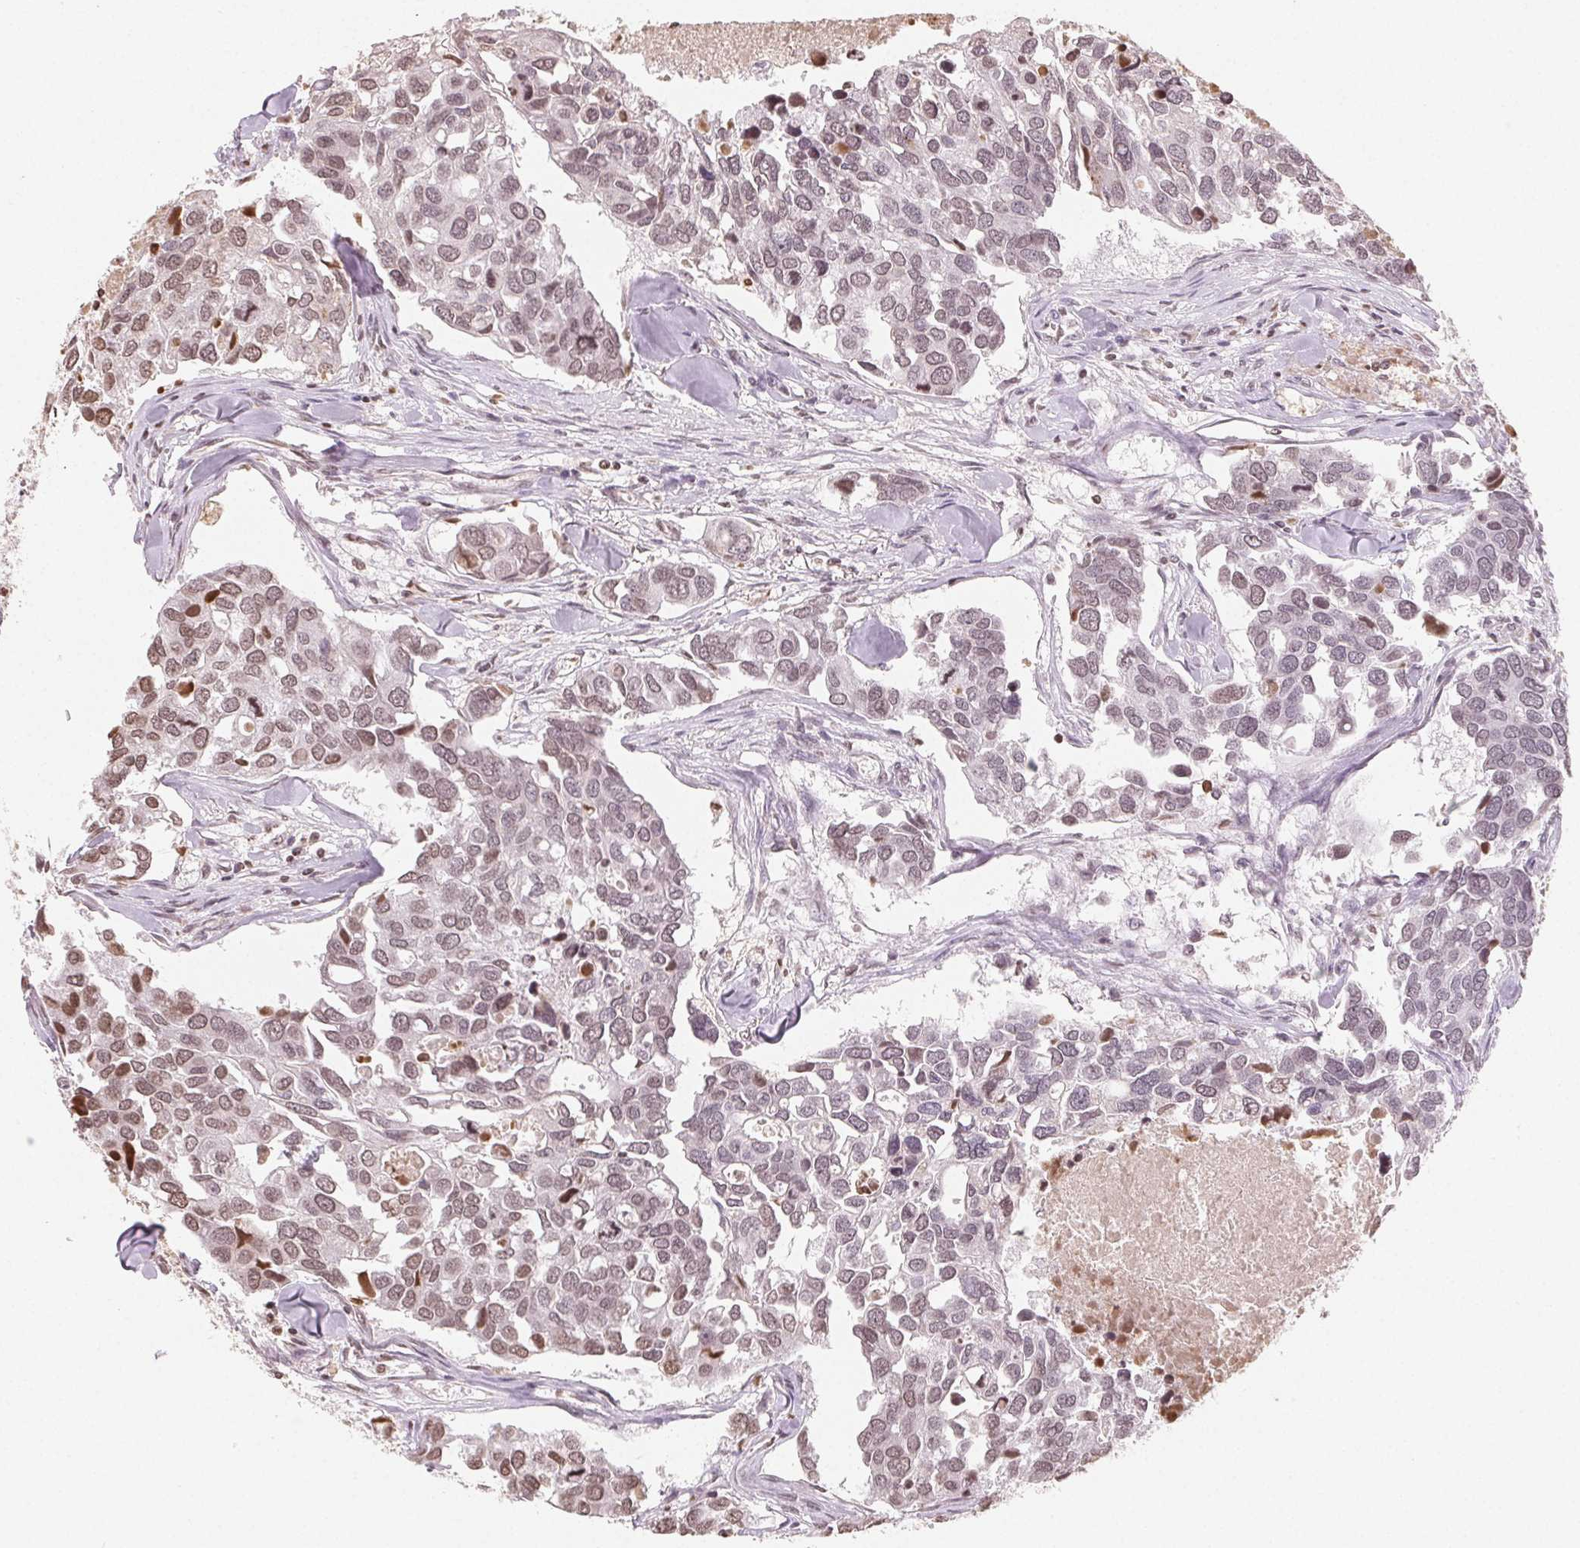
{"staining": {"intensity": "weak", "quantity": "25%-75%", "location": "nuclear"}, "tissue": "breast cancer", "cell_type": "Tumor cells", "image_type": "cancer", "snomed": [{"axis": "morphology", "description": "Duct carcinoma"}, {"axis": "topography", "description": "Breast"}], "caption": "Human intraductal carcinoma (breast) stained for a protein (brown) shows weak nuclear positive staining in approximately 25%-75% of tumor cells.", "gene": "TBP", "patient": {"sex": "female", "age": 83}}